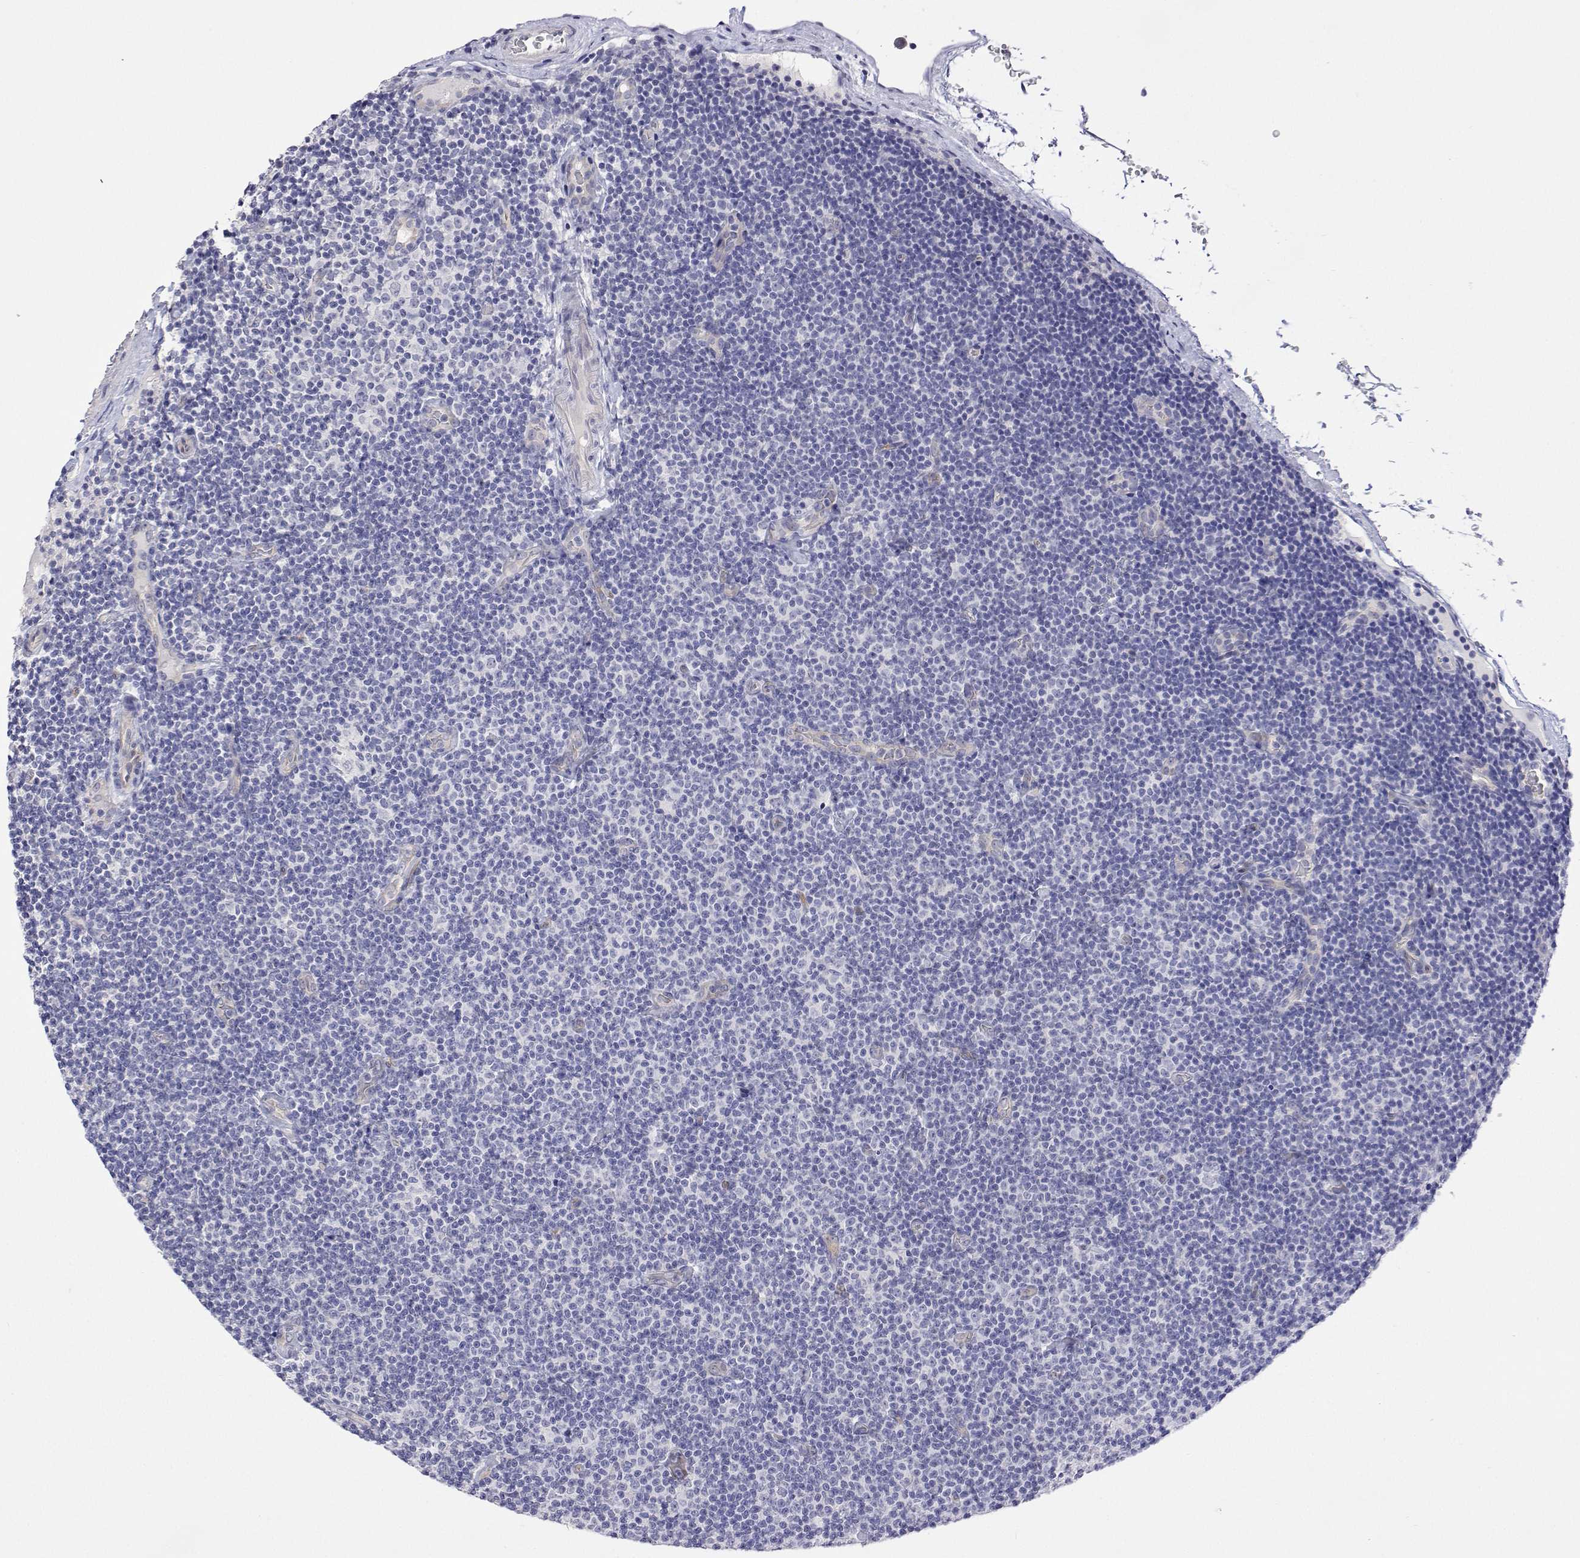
{"staining": {"intensity": "negative", "quantity": "none", "location": "none"}, "tissue": "lymphoma", "cell_type": "Tumor cells", "image_type": "cancer", "snomed": [{"axis": "morphology", "description": "Malignant lymphoma, non-Hodgkin's type, Low grade"}, {"axis": "topography", "description": "Lymph node"}], "caption": "This micrograph is of lymphoma stained with immunohistochemistry (IHC) to label a protein in brown with the nuclei are counter-stained blue. There is no staining in tumor cells.", "gene": "PLCB1", "patient": {"sex": "male", "age": 81}}